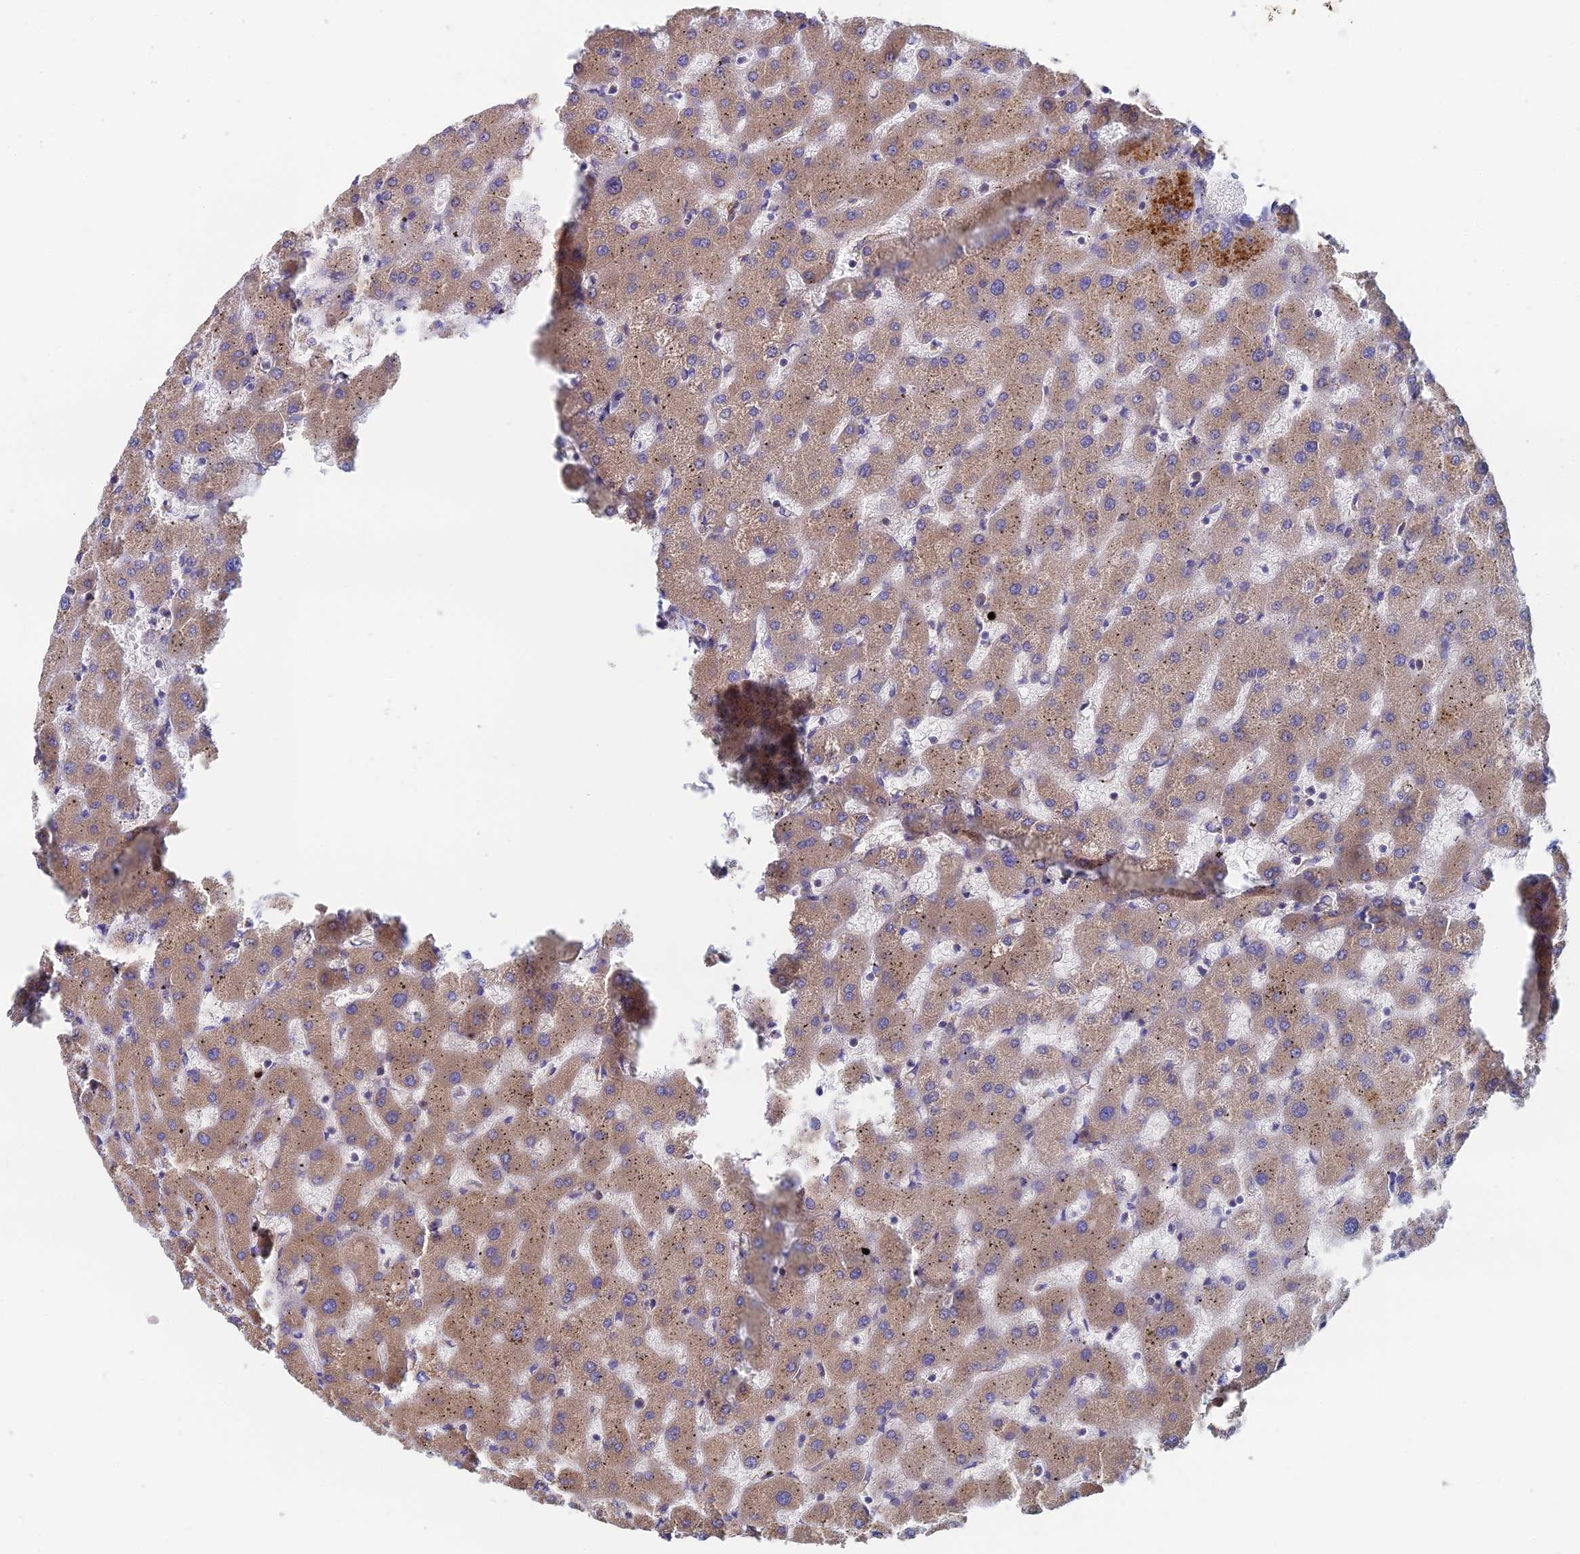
{"staining": {"intensity": "weak", "quantity": "<25%", "location": "cytoplasmic/membranous"}, "tissue": "liver", "cell_type": "Cholangiocytes", "image_type": "normal", "snomed": [{"axis": "morphology", "description": "Normal tissue, NOS"}, {"axis": "topography", "description": "Liver"}], "caption": "Immunohistochemistry of unremarkable human liver shows no positivity in cholangiocytes.", "gene": "CLCN3", "patient": {"sex": "female", "age": 63}}